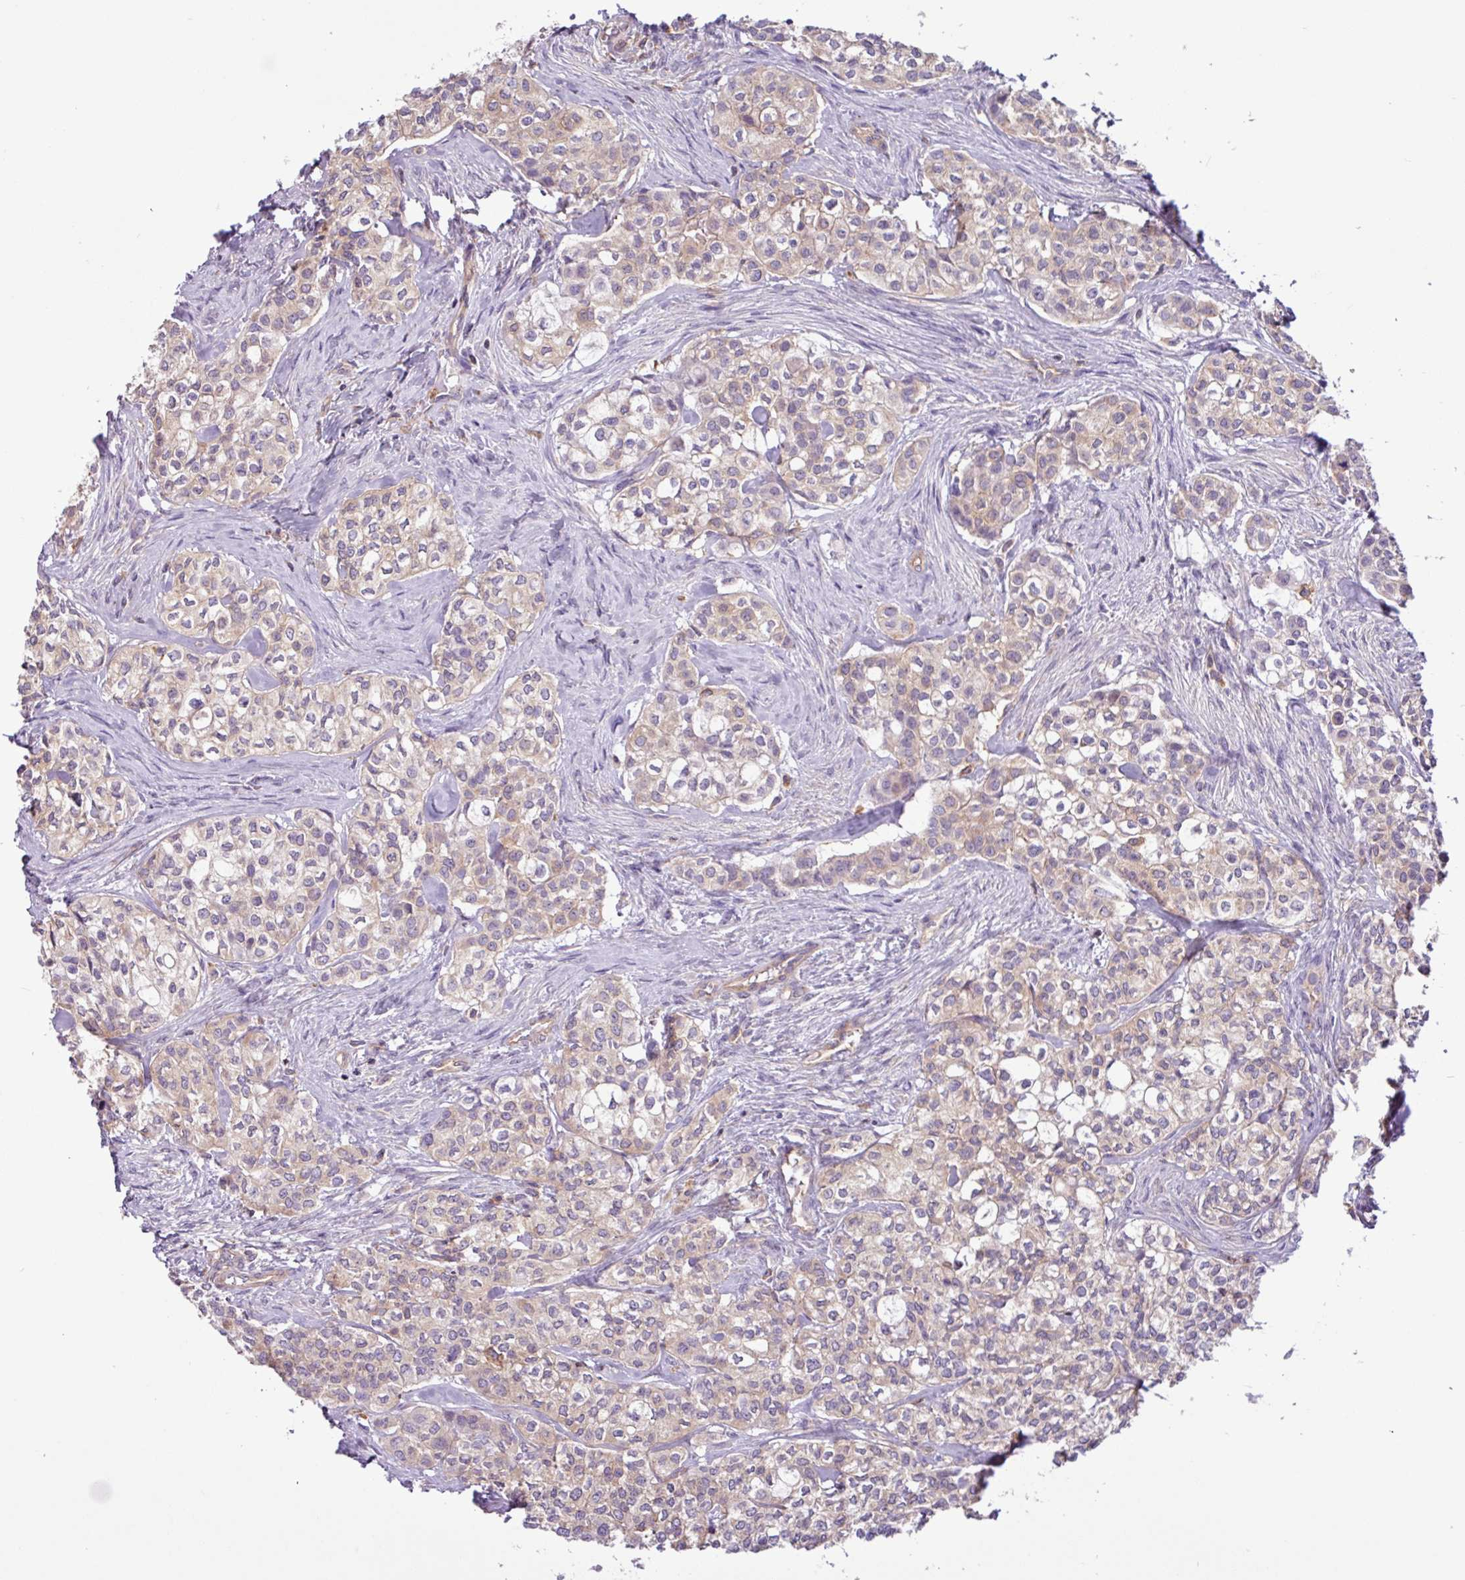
{"staining": {"intensity": "weak", "quantity": "<25%", "location": "cytoplasmic/membranous"}, "tissue": "head and neck cancer", "cell_type": "Tumor cells", "image_type": "cancer", "snomed": [{"axis": "morphology", "description": "Adenocarcinoma, NOS"}, {"axis": "topography", "description": "Head-Neck"}], "caption": "Immunohistochemistry (IHC) image of neoplastic tissue: head and neck cancer stained with DAB (3,3'-diaminobenzidine) reveals no significant protein positivity in tumor cells.", "gene": "ACTR3", "patient": {"sex": "male", "age": 81}}